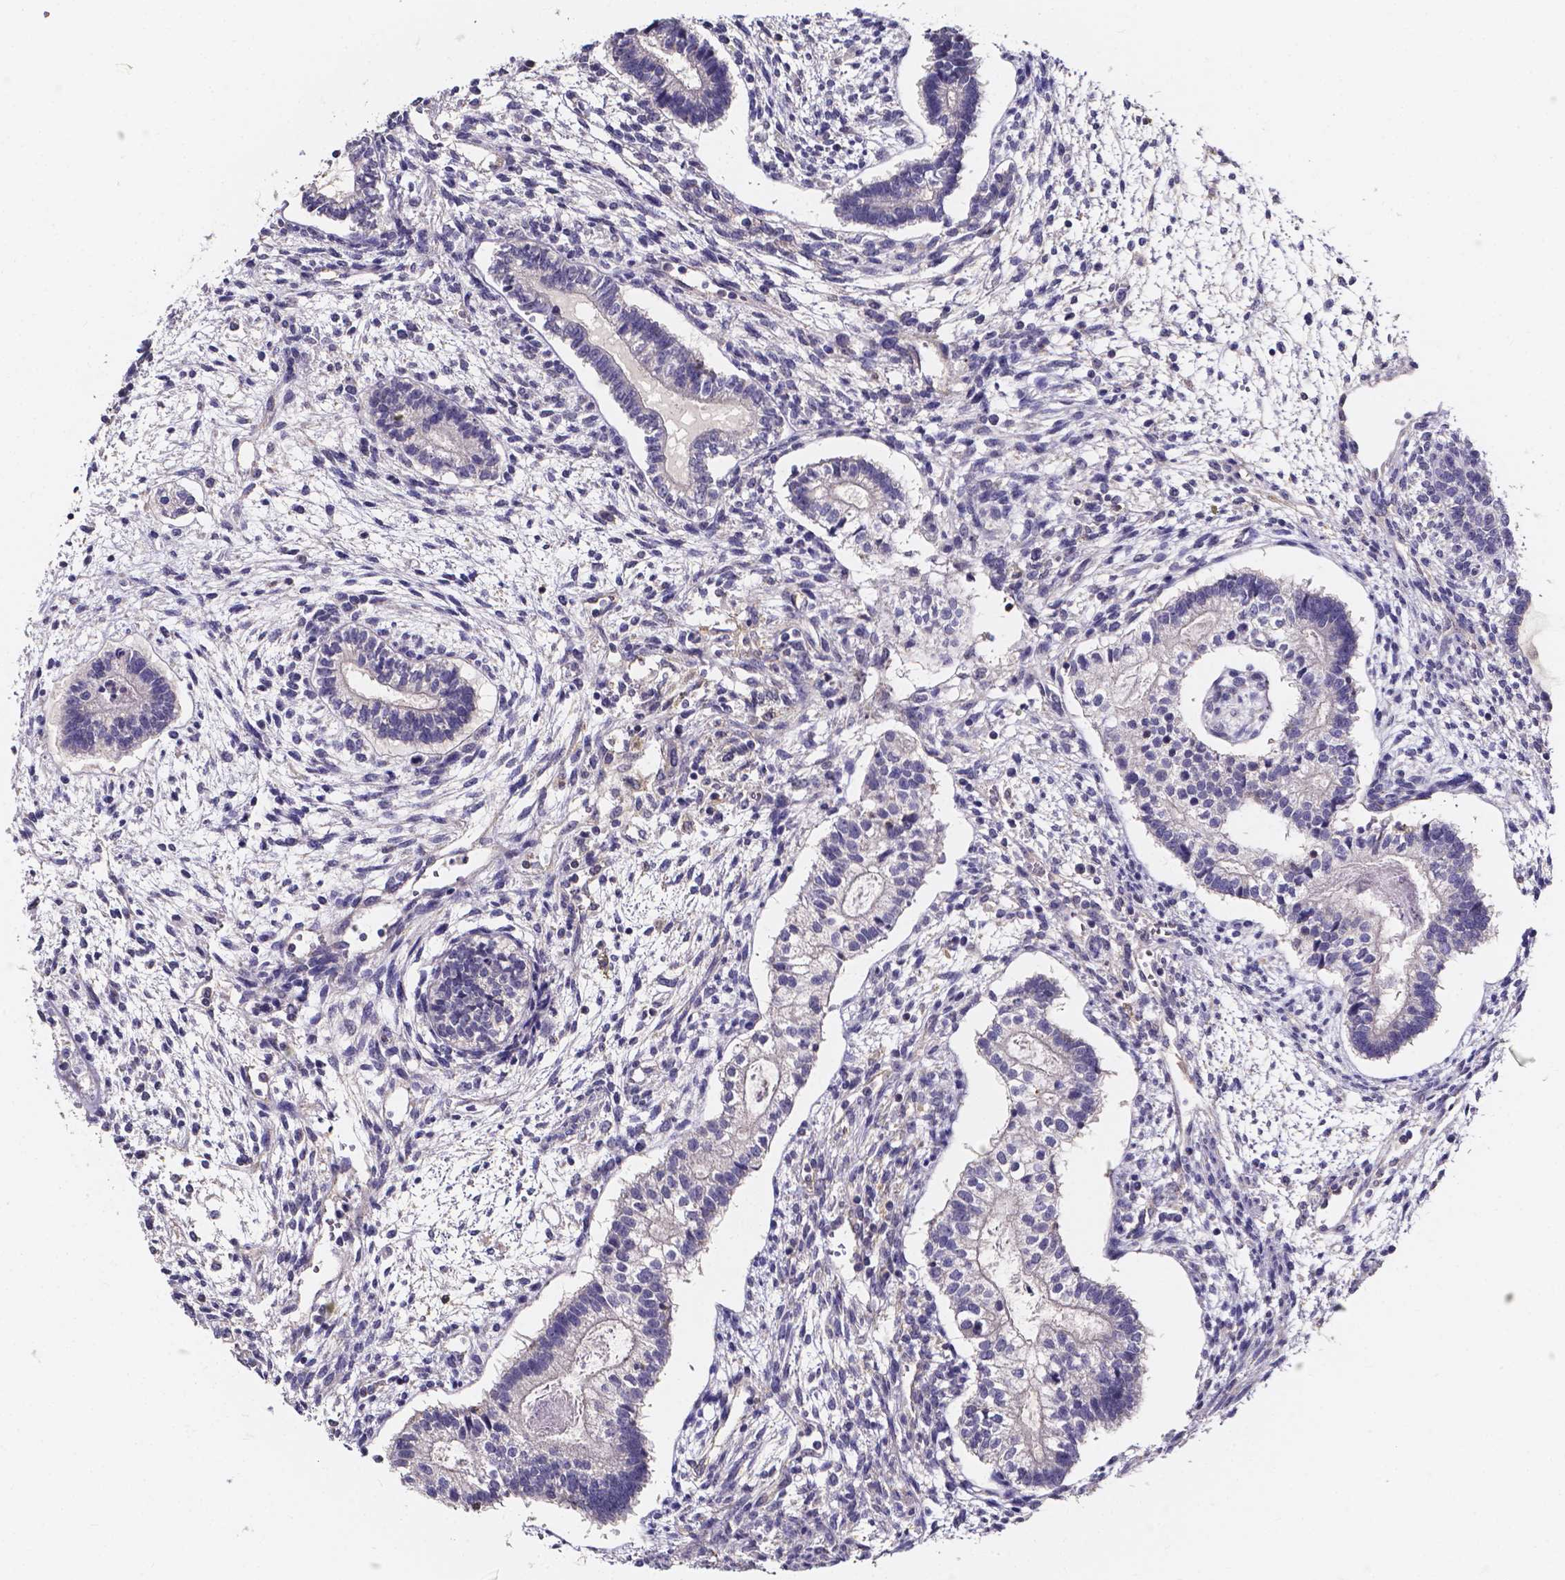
{"staining": {"intensity": "negative", "quantity": "none", "location": "none"}, "tissue": "testis cancer", "cell_type": "Tumor cells", "image_type": "cancer", "snomed": [{"axis": "morphology", "description": "Carcinoma, Embryonal, NOS"}, {"axis": "topography", "description": "Testis"}], "caption": "This micrograph is of testis embryonal carcinoma stained with immunohistochemistry to label a protein in brown with the nuclei are counter-stained blue. There is no expression in tumor cells. (Stains: DAB (3,3'-diaminobenzidine) IHC with hematoxylin counter stain, Microscopy: brightfield microscopy at high magnification).", "gene": "SPOCD1", "patient": {"sex": "male", "age": 37}}